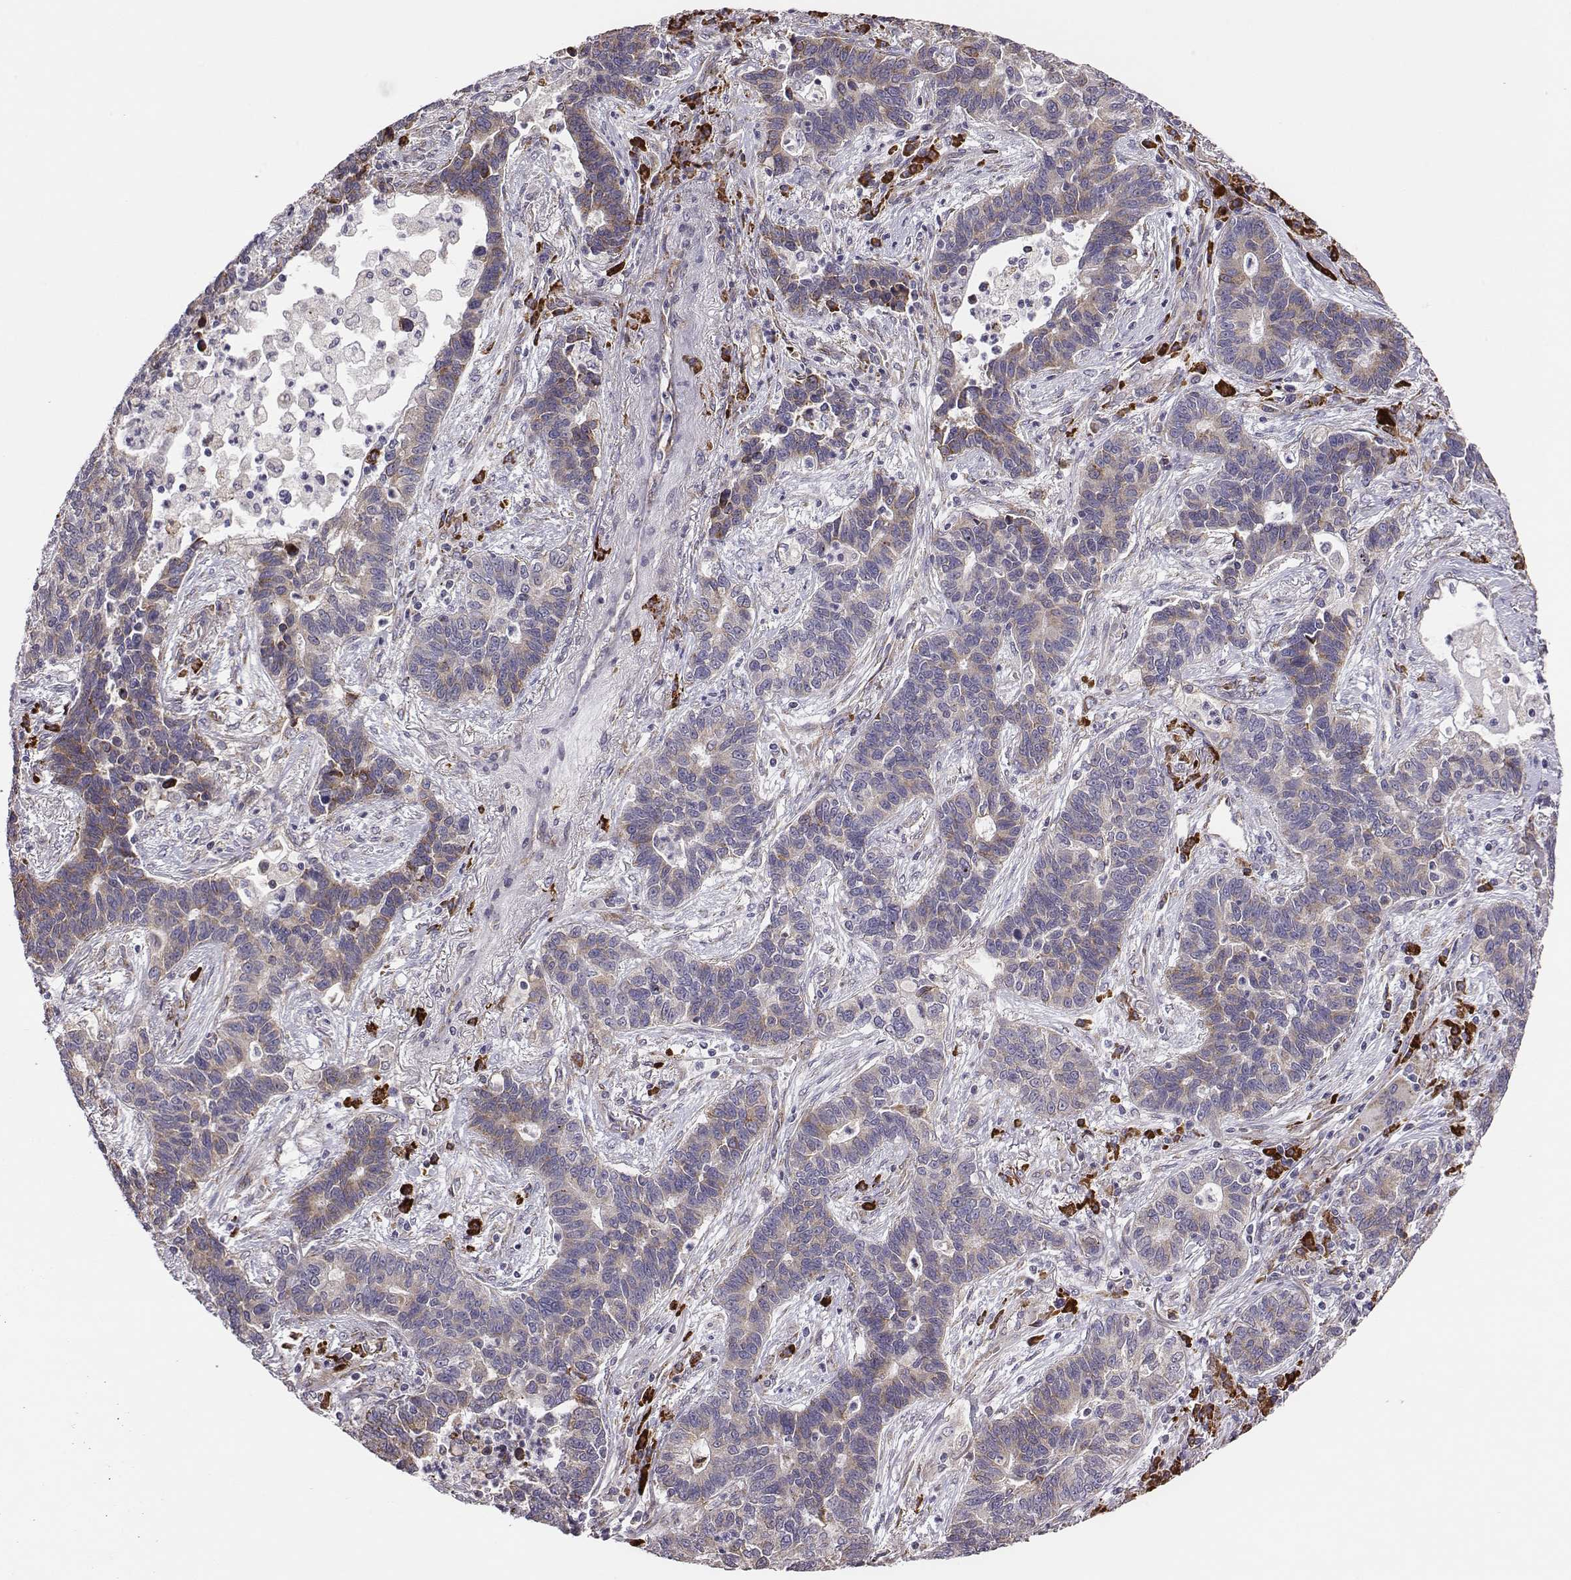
{"staining": {"intensity": "moderate", "quantity": ">75%", "location": "cytoplasmic/membranous"}, "tissue": "lung cancer", "cell_type": "Tumor cells", "image_type": "cancer", "snomed": [{"axis": "morphology", "description": "Adenocarcinoma, NOS"}, {"axis": "topography", "description": "Lung"}], "caption": "High-magnification brightfield microscopy of lung cancer stained with DAB (brown) and counterstained with hematoxylin (blue). tumor cells exhibit moderate cytoplasmic/membranous staining is appreciated in approximately>75% of cells.", "gene": "SELENOI", "patient": {"sex": "female", "age": 57}}